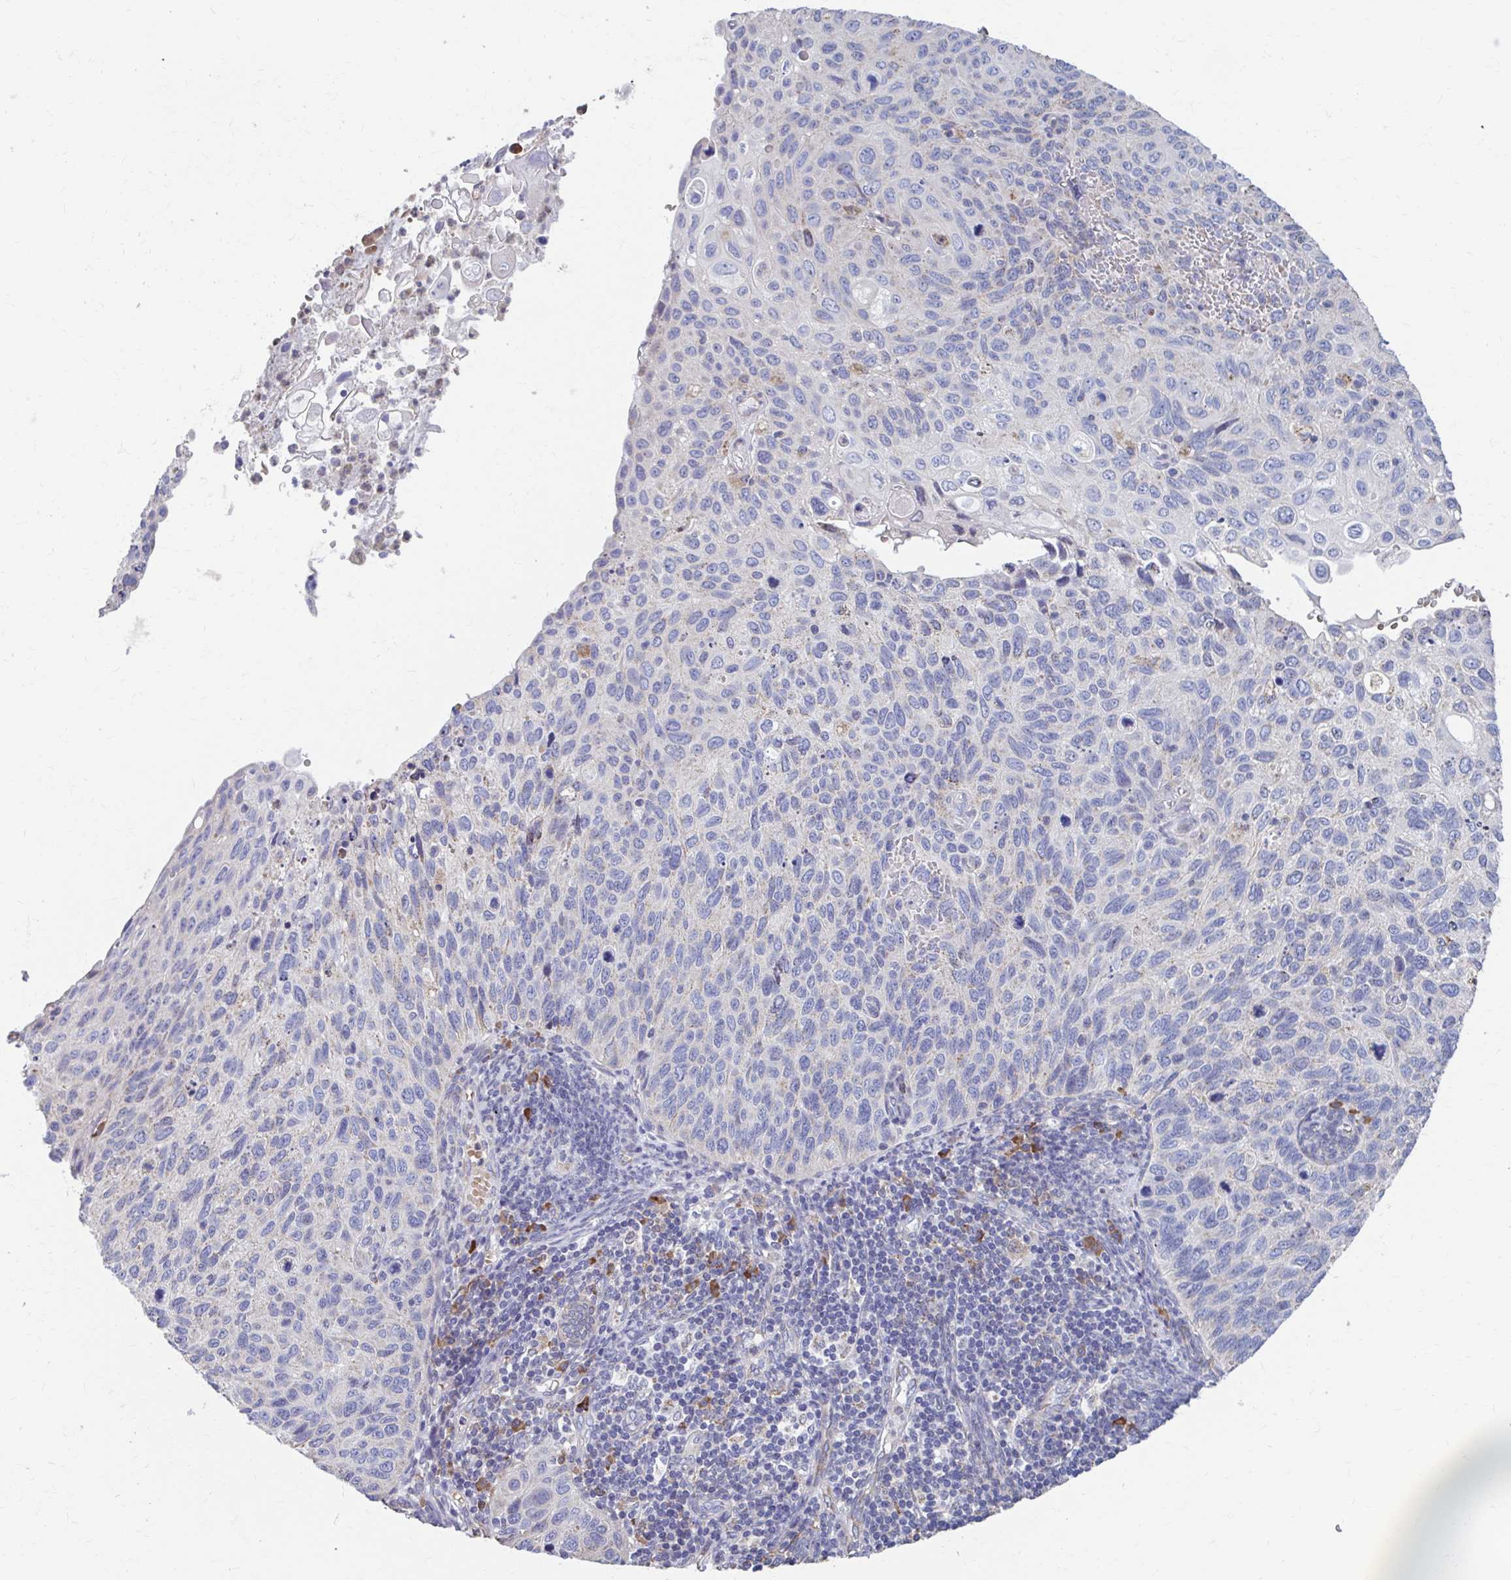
{"staining": {"intensity": "negative", "quantity": "none", "location": "none"}, "tissue": "cervical cancer", "cell_type": "Tumor cells", "image_type": "cancer", "snomed": [{"axis": "morphology", "description": "Squamous cell carcinoma, NOS"}, {"axis": "topography", "description": "Cervix"}], "caption": "There is no significant positivity in tumor cells of cervical cancer (squamous cell carcinoma).", "gene": "FKBP2", "patient": {"sex": "female", "age": 70}}